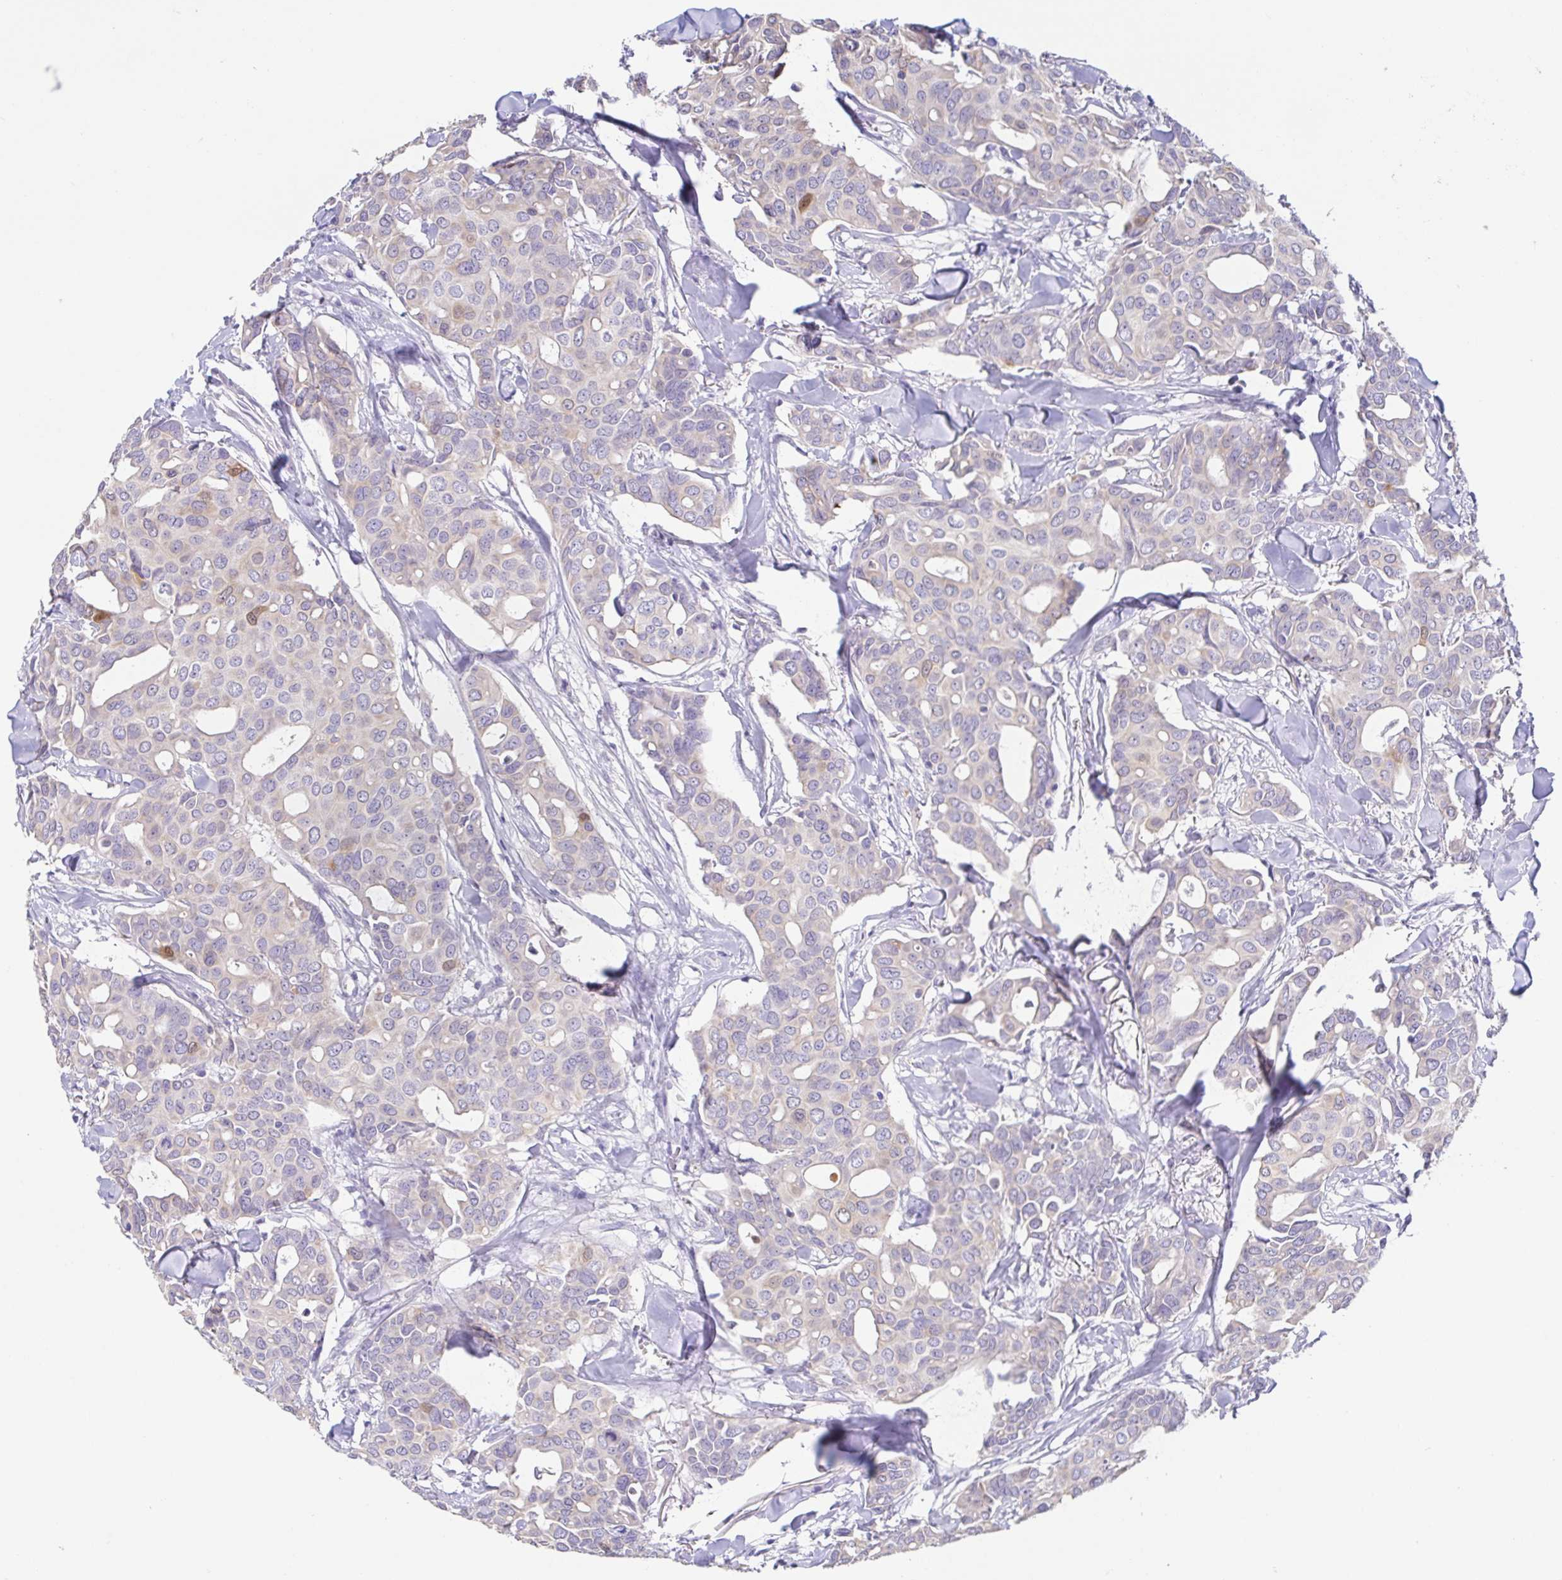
{"staining": {"intensity": "negative", "quantity": "none", "location": "none"}, "tissue": "breast cancer", "cell_type": "Tumor cells", "image_type": "cancer", "snomed": [{"axis": "morphology", "description": "Duct carcinoma"}, {"axis": "topography", "description": "Breast"}], "caption": "The photomicrograph exhibits no significant staining in tumor cells of breast intraductal carcinoma. (Stains: DAB (3,3'-diaminobenzidine) immunohistochemistry with hematoxylin counter stain, Microscopy: brightfield microscopy at high magnification).", "gene": "FABP3", "patient": {"sex": "female", "age": 54}}